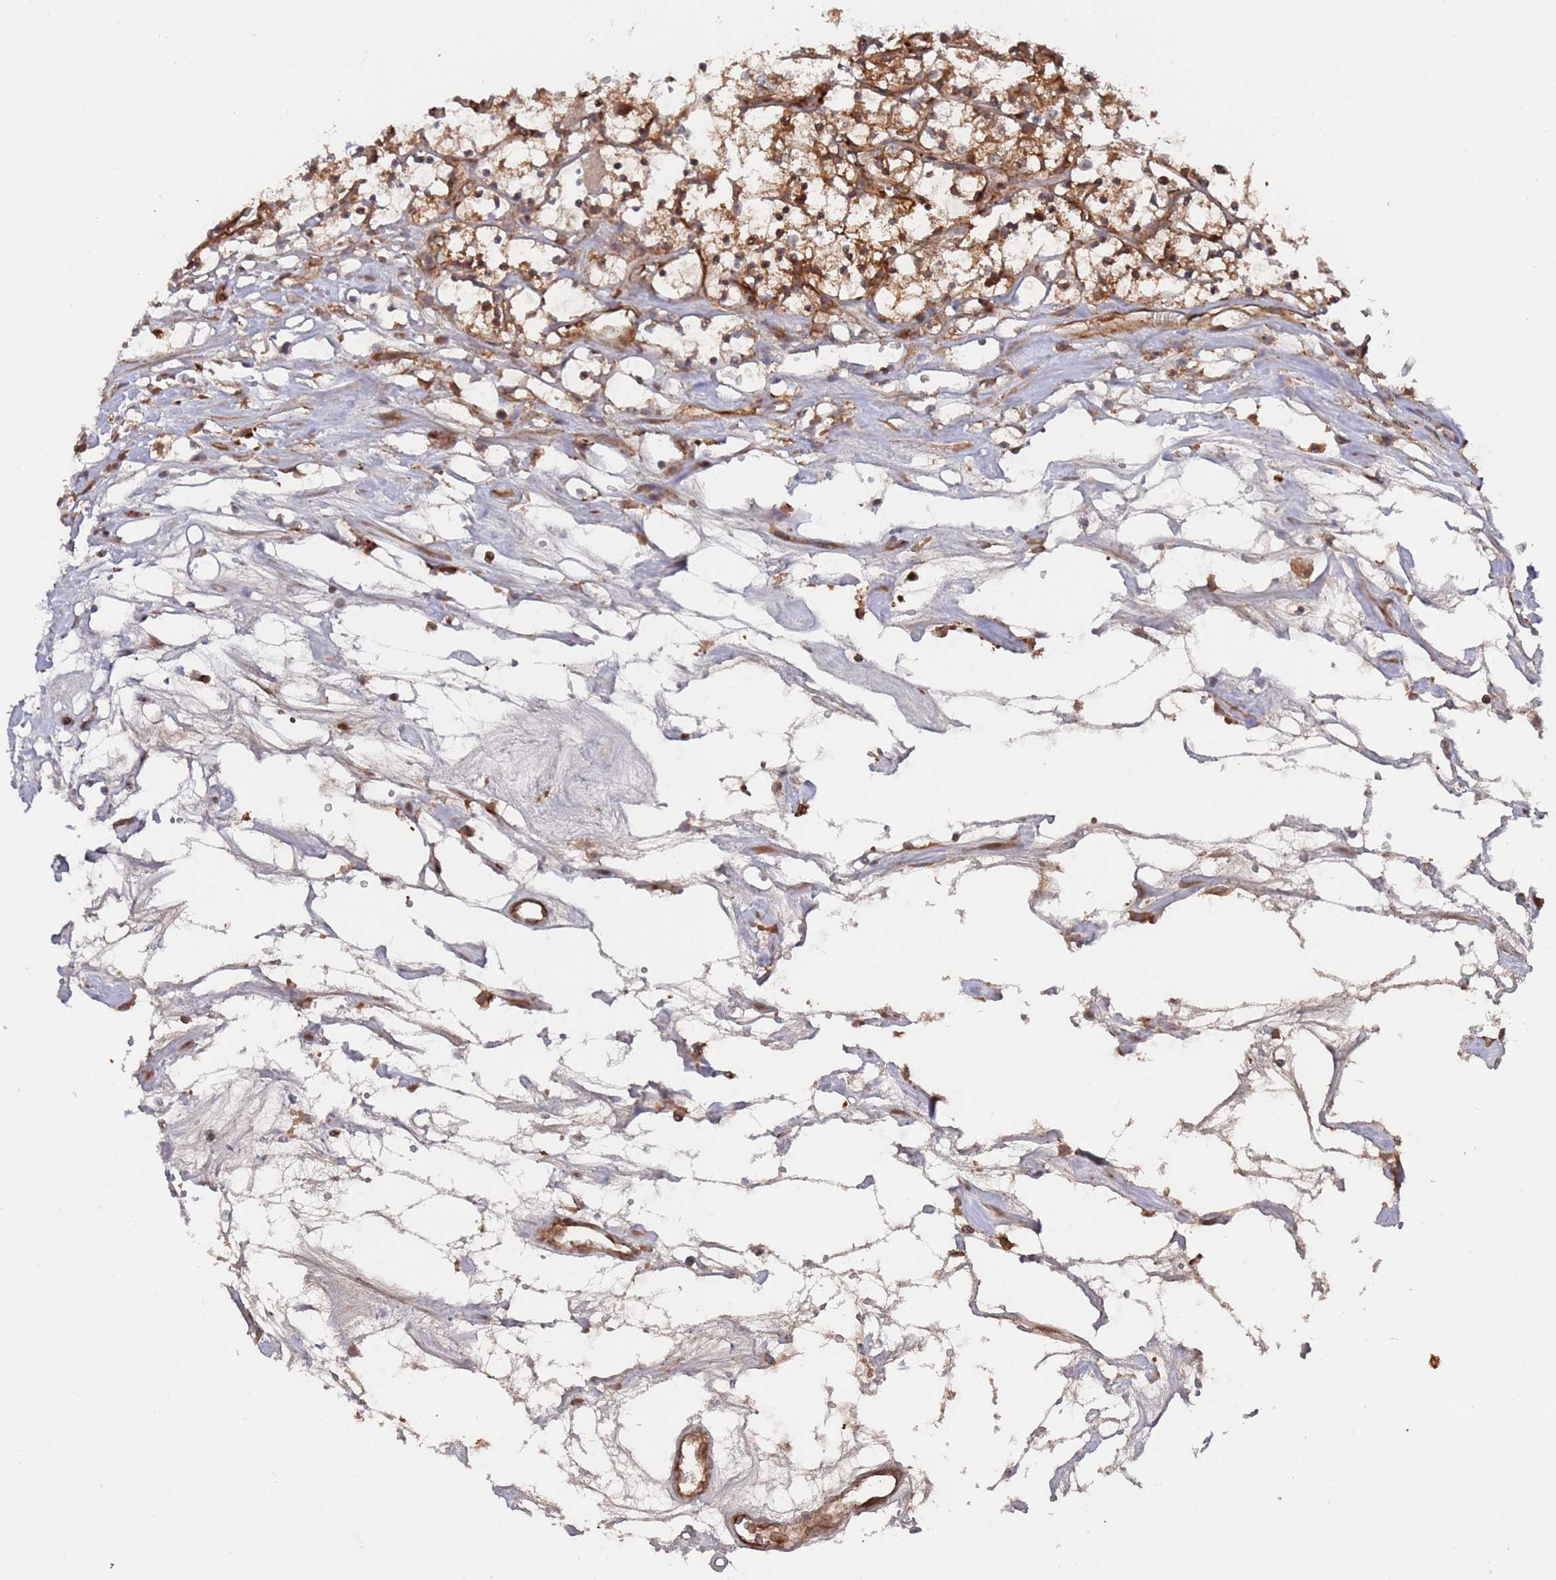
{"staining": {"intensity": "strong", "quantity": ">75%", "location": "cytoplasmic/membranous"}, "tissue": "renal cancer", "cell_type": "Tumor cells", "image_type": "cancer", "snomed": [{"axis": "morphology", "description": "Adenocarcinoma, NOS"}, {"axis": "topography", "description": "Kidney"}], "caption": "Renal cancer (adenocarcinoma) was stained to show a protein in brown. There is high levels of strong cytoplasmic/membranous positivity in about >75% of tumor cells.", "gene": "DDX60", "patient": {"sex": "female", "age": 69}}